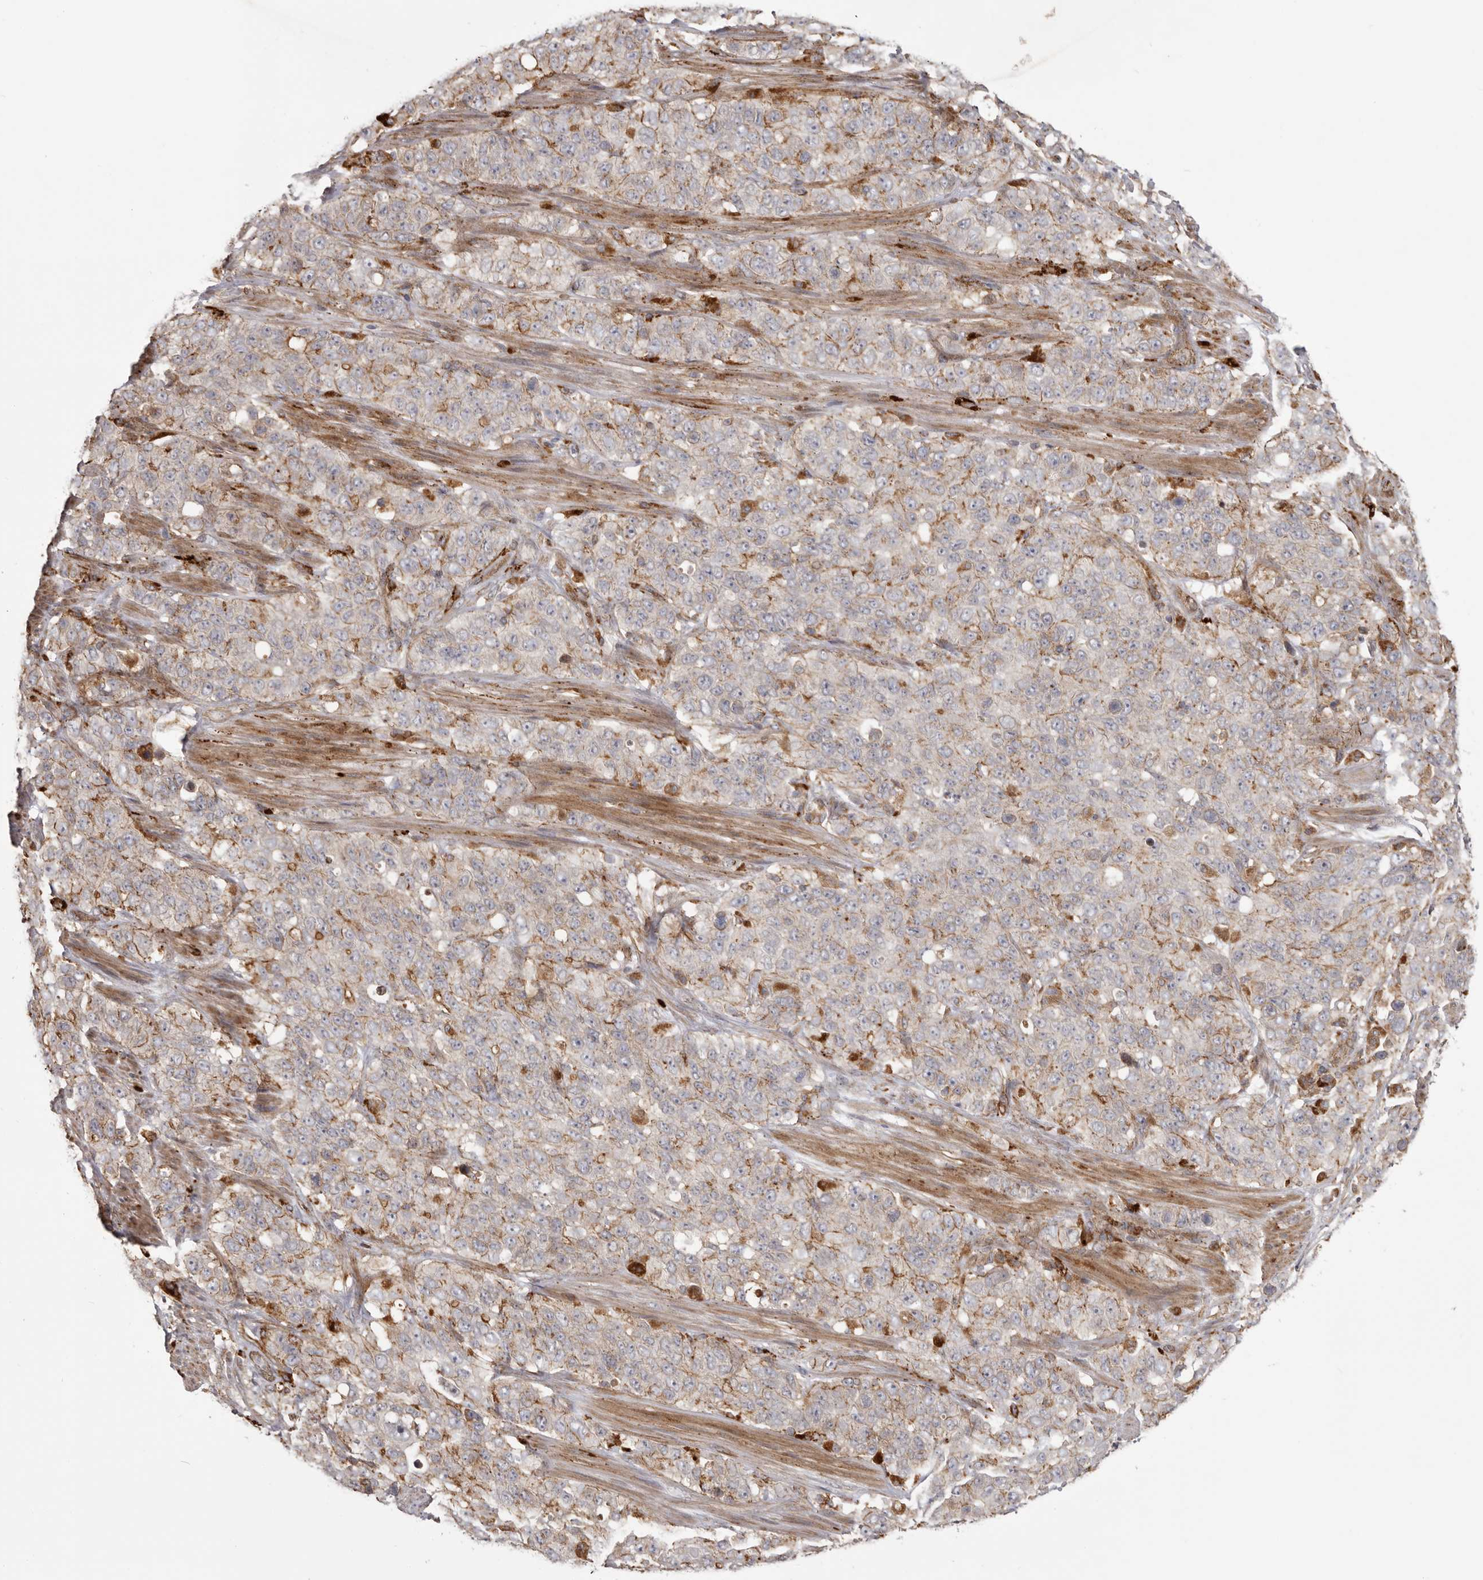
{"staining": {"intensity": "weak", "quantity": "<25%", "location": "cytoplasmic/membranous"}, "tissue": "stomach cancer", "cell_type": "Tumor cells", "image_type": "cancer", "snomed": [{"axis": "morphology", "description": "Adenocarcinoma, NOS"}, {"axis": "topography", "description": "Stomach"}], "caption": "The image shows no significant positivity in tumor cells of stomach cancer (adenocarcinoma).", "gene": "NUP43", "patient": {"sex": "male", "age": 48}}